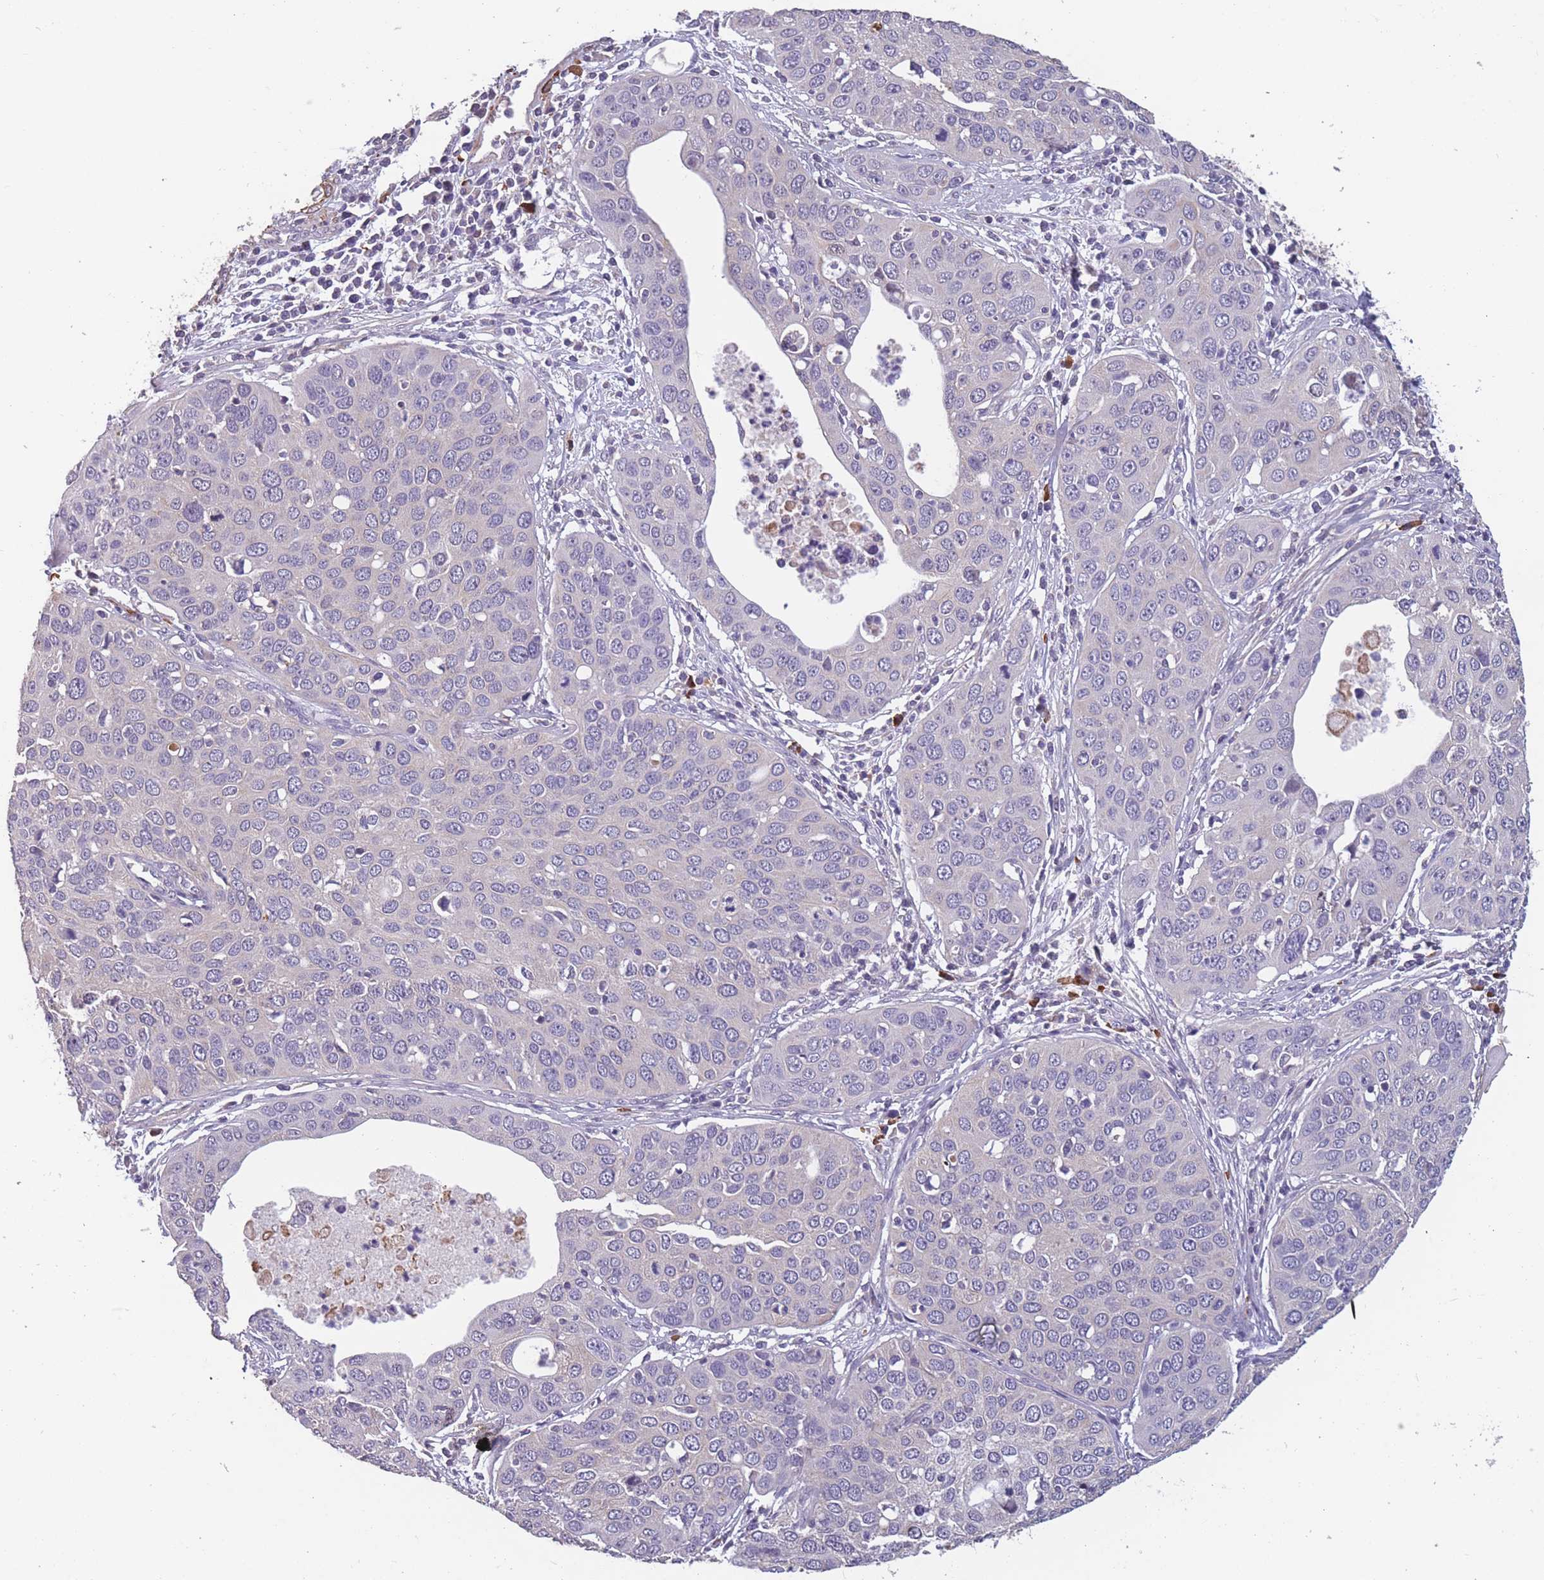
{"staining": {"intensity": "negative", "quantity": "none", "location": "none"}, "tissue": "cervical cancer", "cell_type": "Tumor cells", "image_type": "cancer", "snomed": [{"axis": "morphology", "description": "Squamous cell carcinoma, NOS"}, {"axis": "topography", "description": "Cervix"}], "caption": "An immunohistochemistry photomicrograph of cervical squamous cell carcinoma is shown. There is no staining in tumor cells of cervical squamous cell carcinoma.", "gene": "TOMM40L", "patient": {"sex": "female", "age": 36}}